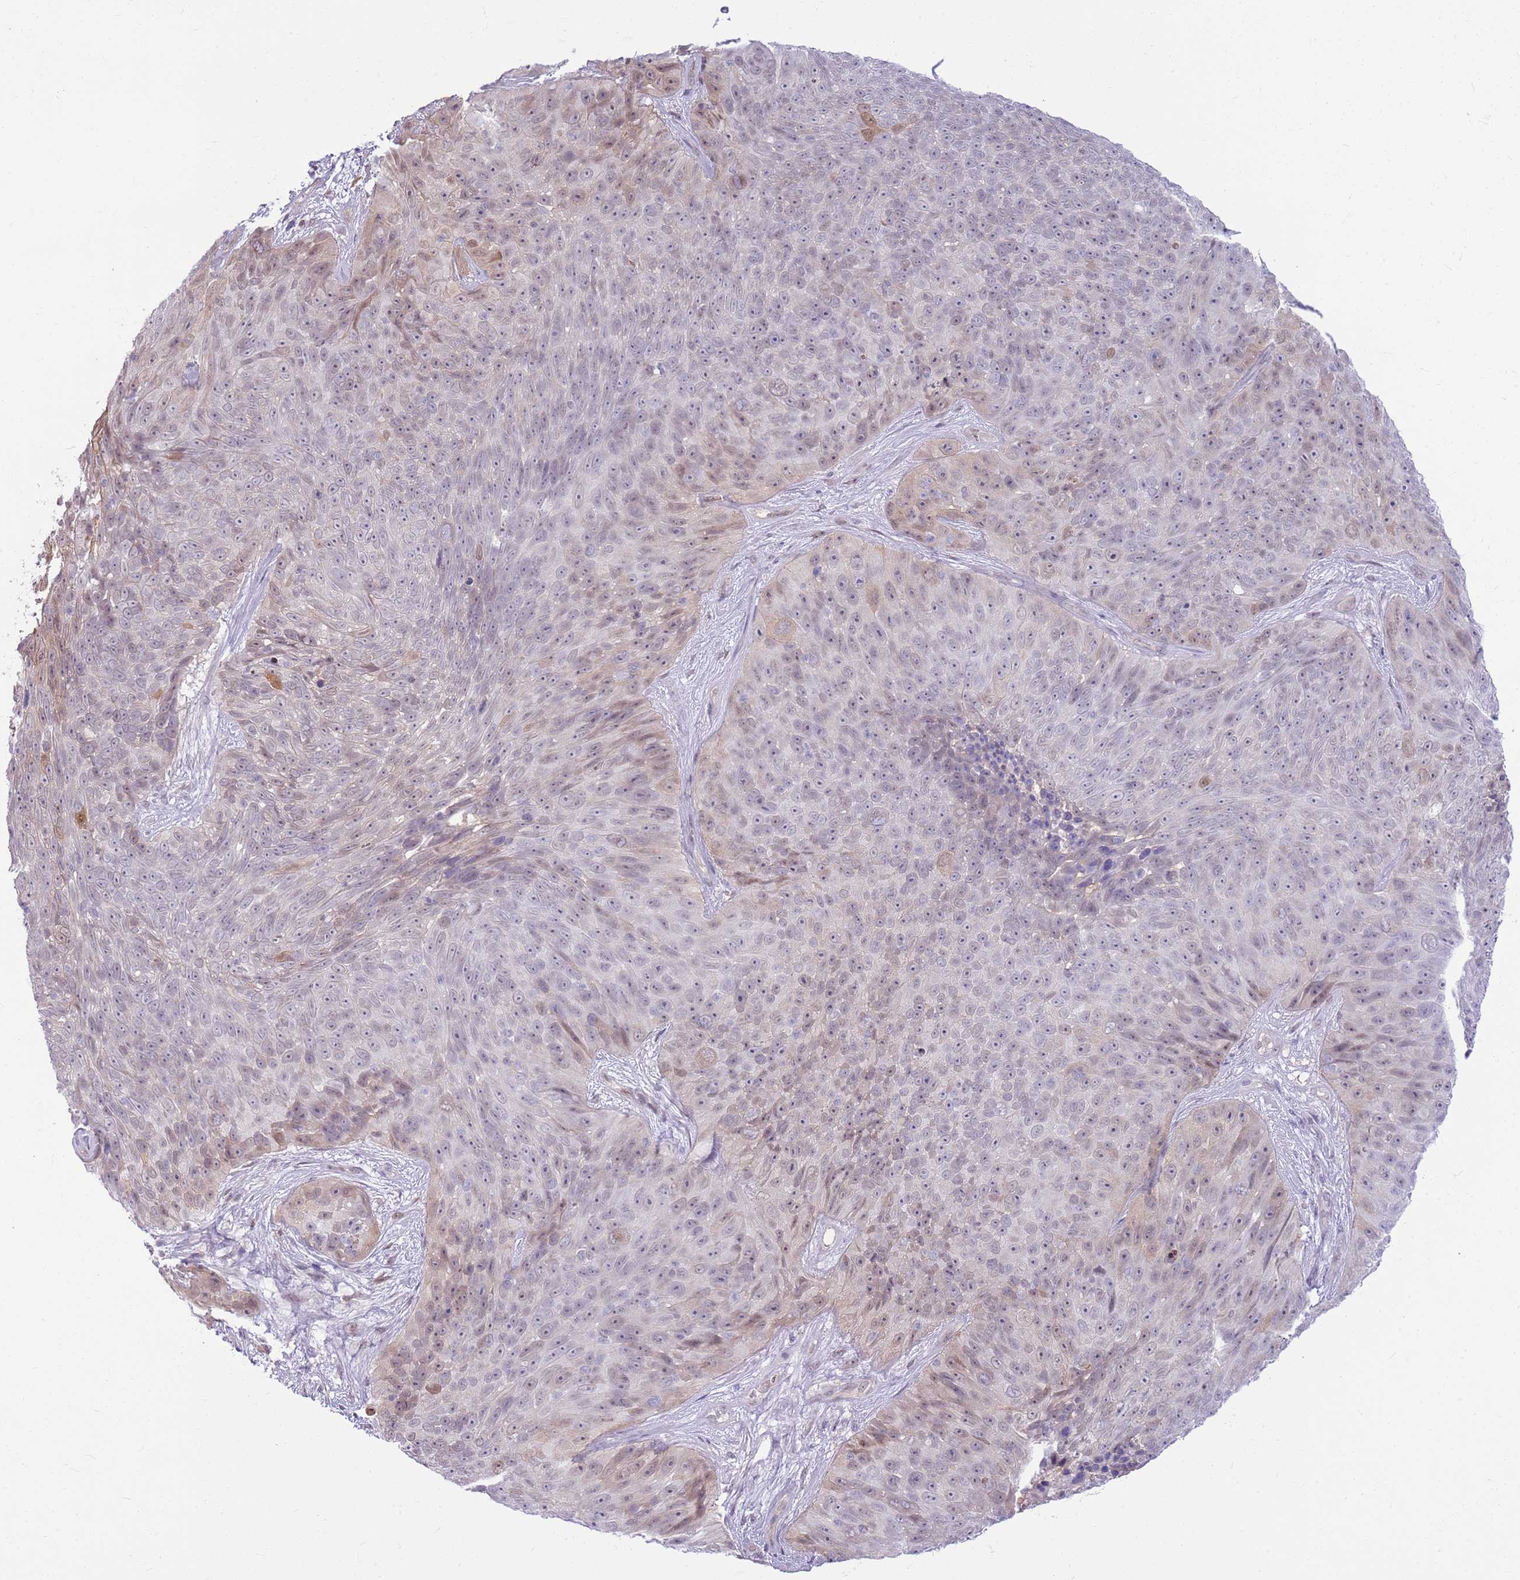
{"staining": {"intensity": "weak", "quantity": "<25%", "location": "cytoplasmic/membranous"}, "tissue": "skin cancer", "cell_type": "Tumor cells", "image_type": "cancer", "snomed": [{"axis": "morphology", "description": "Squamous cell carcinoma, NOS"}, {"axis": "topography", "description": "Skin"}], "caption": "Immunohistochemistry photomicrograph of skin squamous cell carcinoma stained for a protein (brown), which reveals no staining in tumor cells.", "gene": "DHX32", "patient": {"sex": "female", "age": 87}}